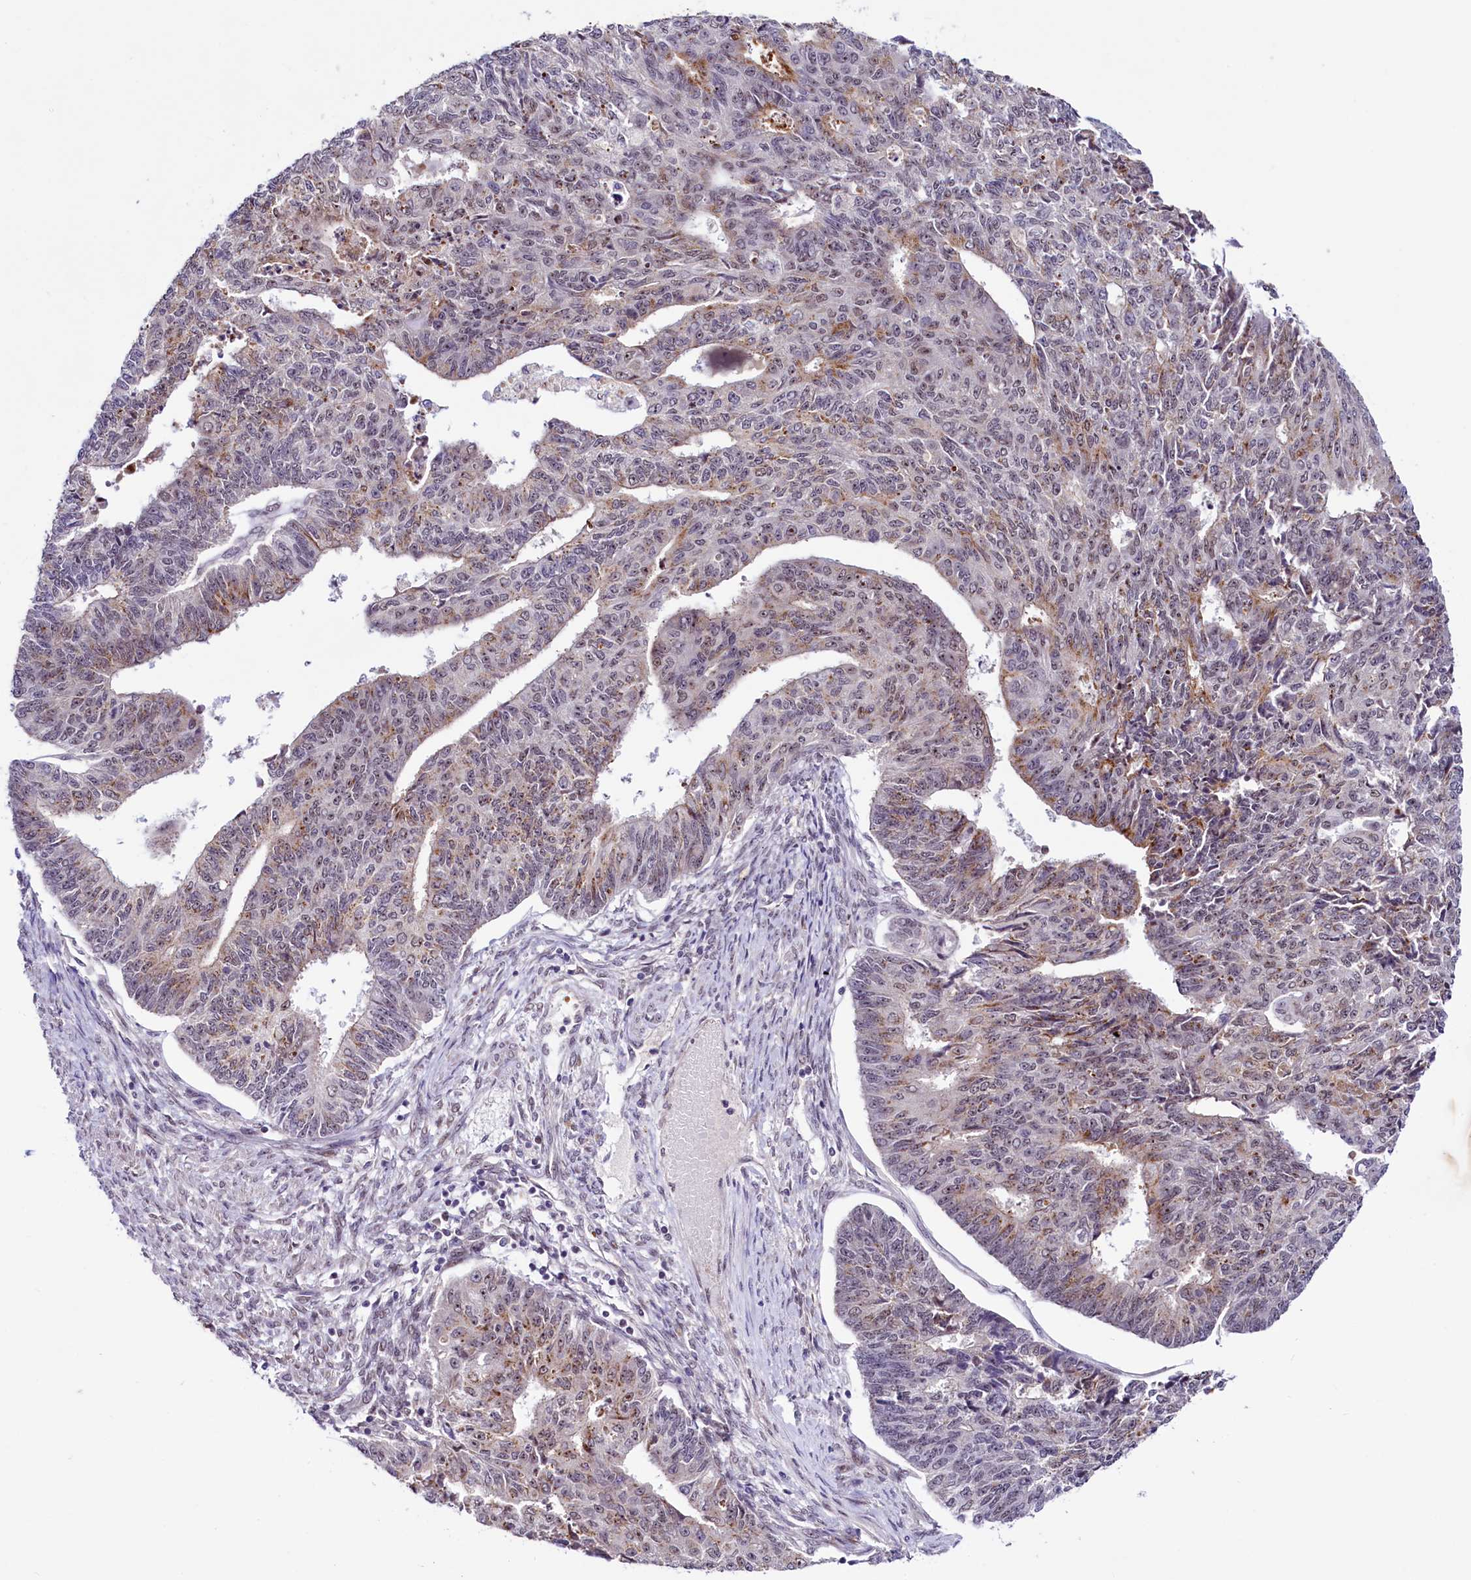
{"staining": {"intensity": "moderate", "quantity": "<25%", "location": "cytoplasmic/membranous"}, "tissue": "endometrial cancer", "cell_type": "Tumor cells", "image_type": "cancer", "snomed": [{"axis": "morphology", "description": "Adenocarcinoma, NOS"}, {"axis": "topography", "description": "Endometrium"}], "caption": "The micrograph shows staining of endometrial cancer, revealing moderate cytoplasmic/membranous protein positivity (brown color) within tumor cells.", "gene": "LEUTX", "patient": {"sex": "female", "age": 32}}